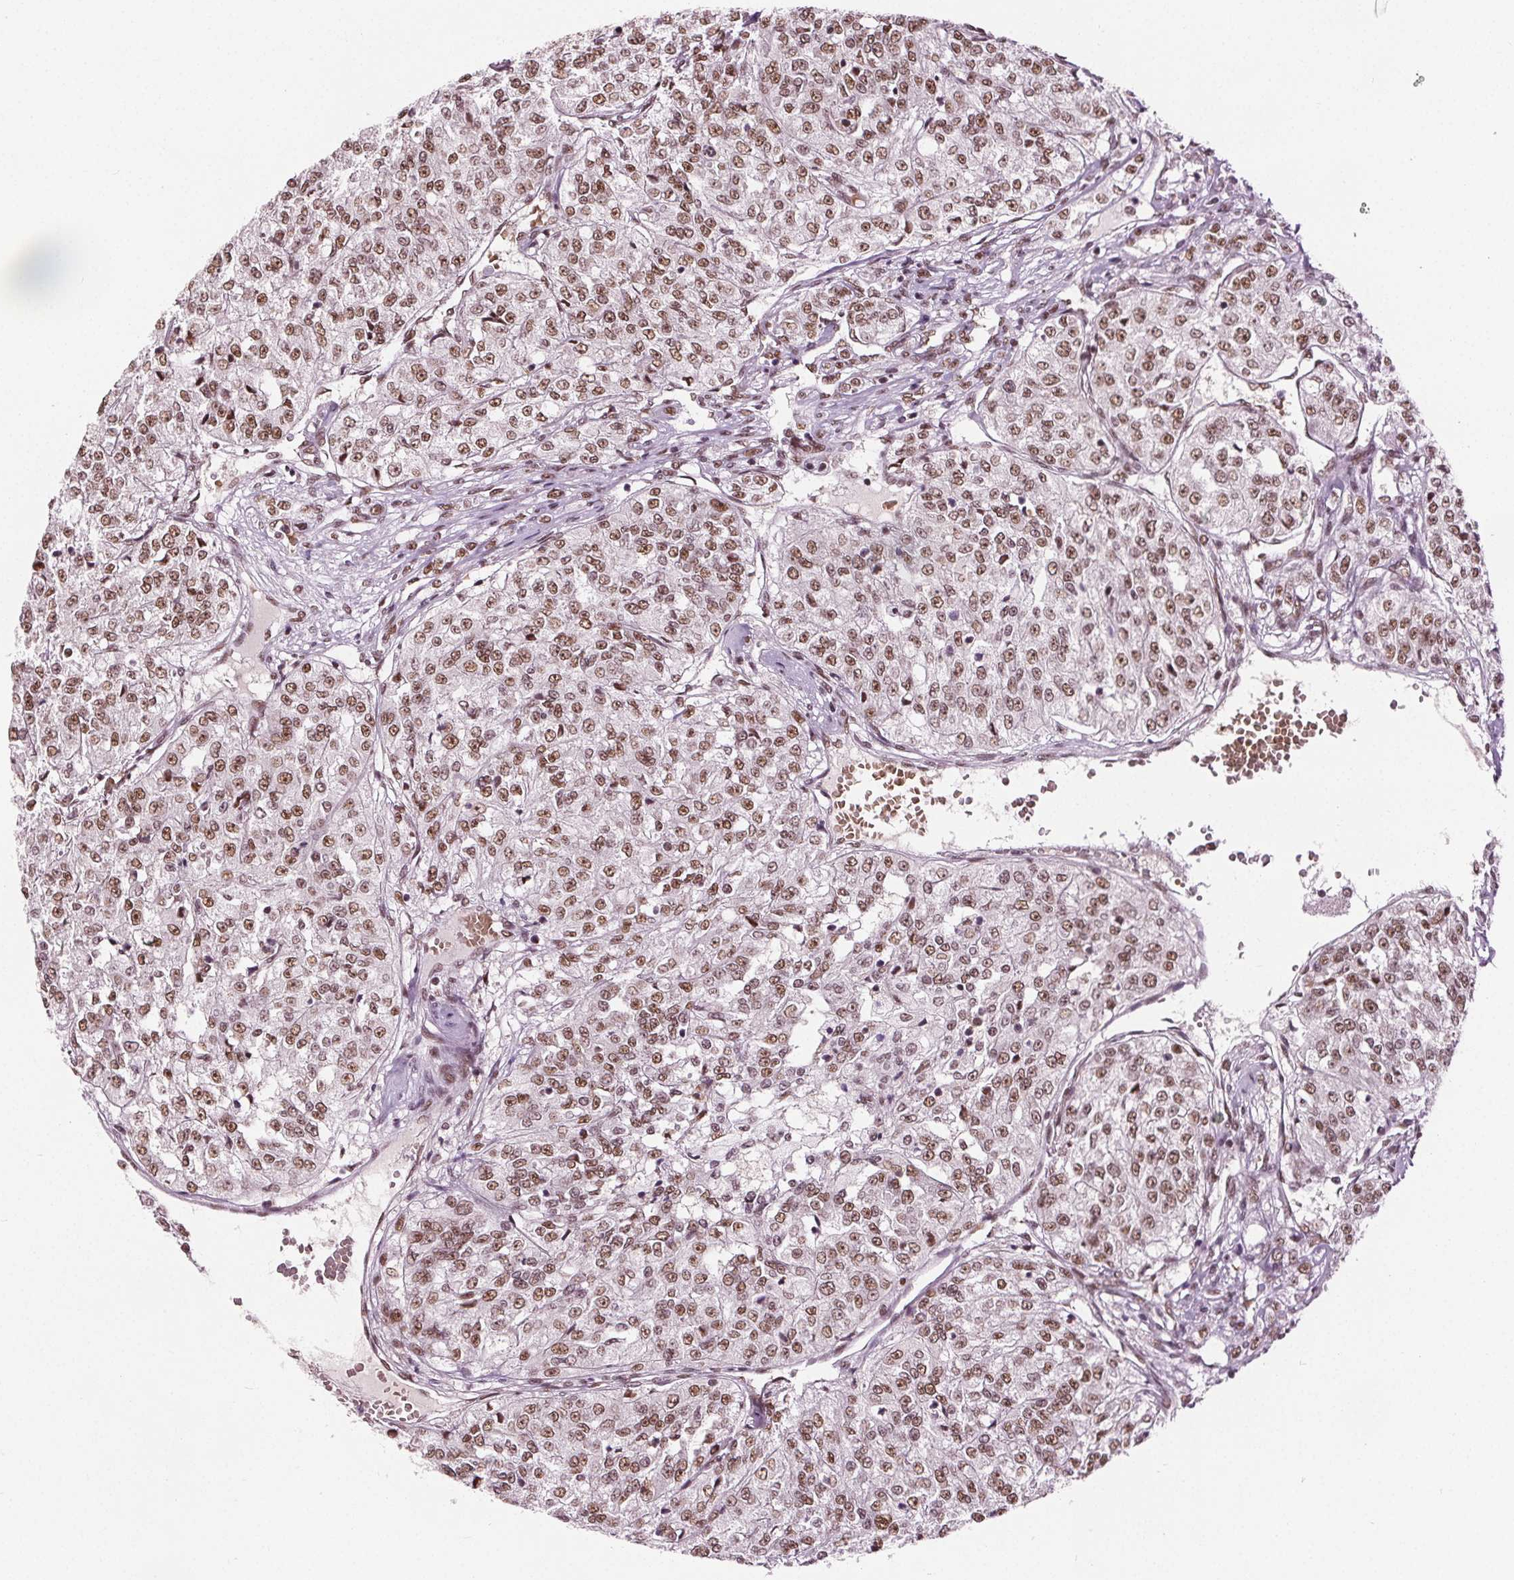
{"staining": {"intensity": "moderate", "quantity": ">75%", "location": "nuclear"}, "tissue": "renal cancer", "cell_type": "Tumor cells", "image_type": "cancer", "snomed": [{"axis": "morphology", "description": "Adenocarcinoma, NOS"}, {"axis": "topography", "description": "Kidney"}], "caption": "Brown immunohistochemical staining in human renal cancer (adenocarcinoma) demonstrates moderate nuclear positivity in approximately >75% of tumor cells.", "gene": "IWS1", "patient": {"sex": "female", "age": 63}}